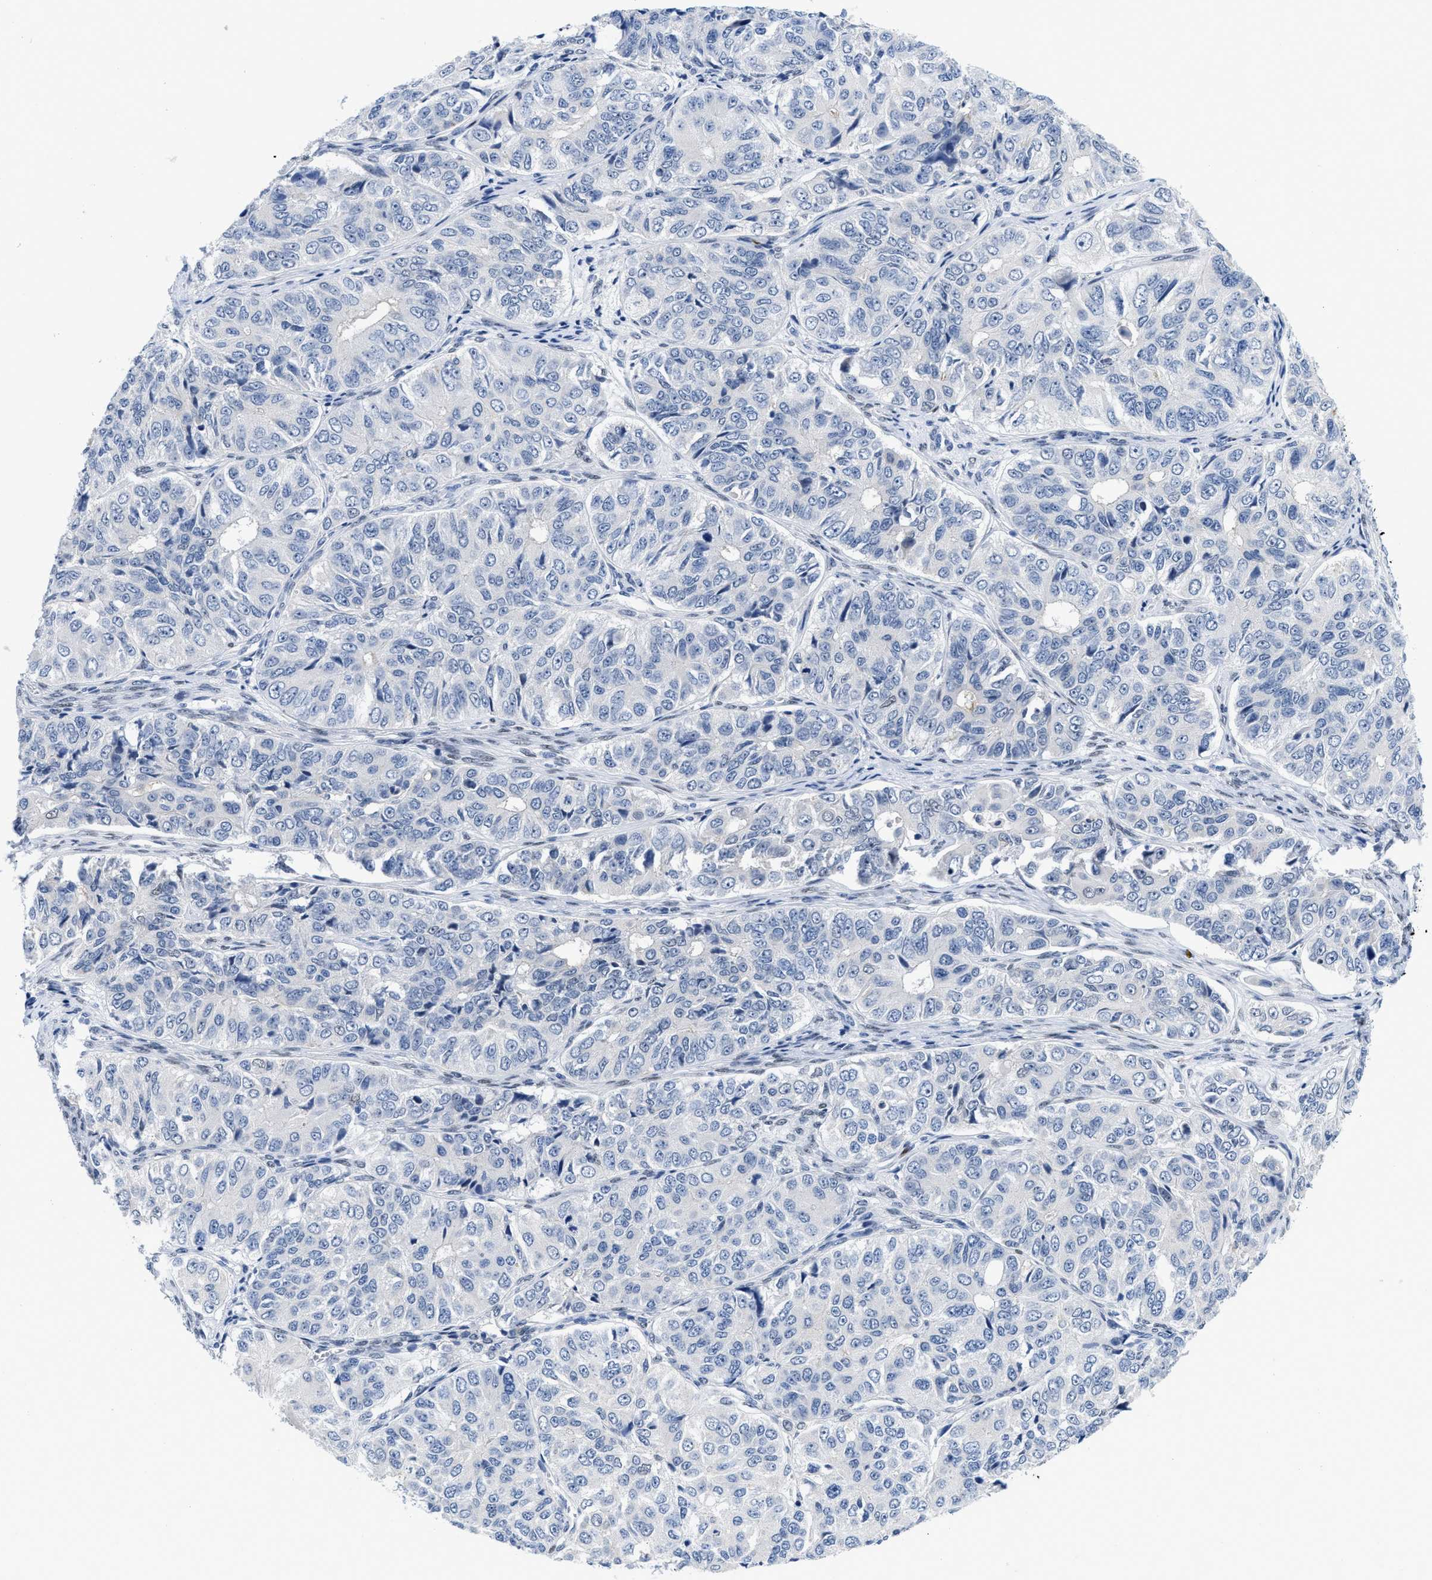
{"staining": {"intensity": "negative", "quantity": "none", "location": "none"}, "tissue": "ovarian cancer", "cell_type": "Tumor cells", "image_type": "cancer", "snomed": [{"axis": "morphology", "description": "Carcinoma, endometroid"}, {"axis": "topography", "description": "Ovary"}], "caption": "Ovarian endometroid carcinoma was stained to show a protein in brown. There is no significant expression in tumor cells. Nuclei are stained in blue.", "gene": "NFIX", "patient": {"sex": "female", "age": 51}}